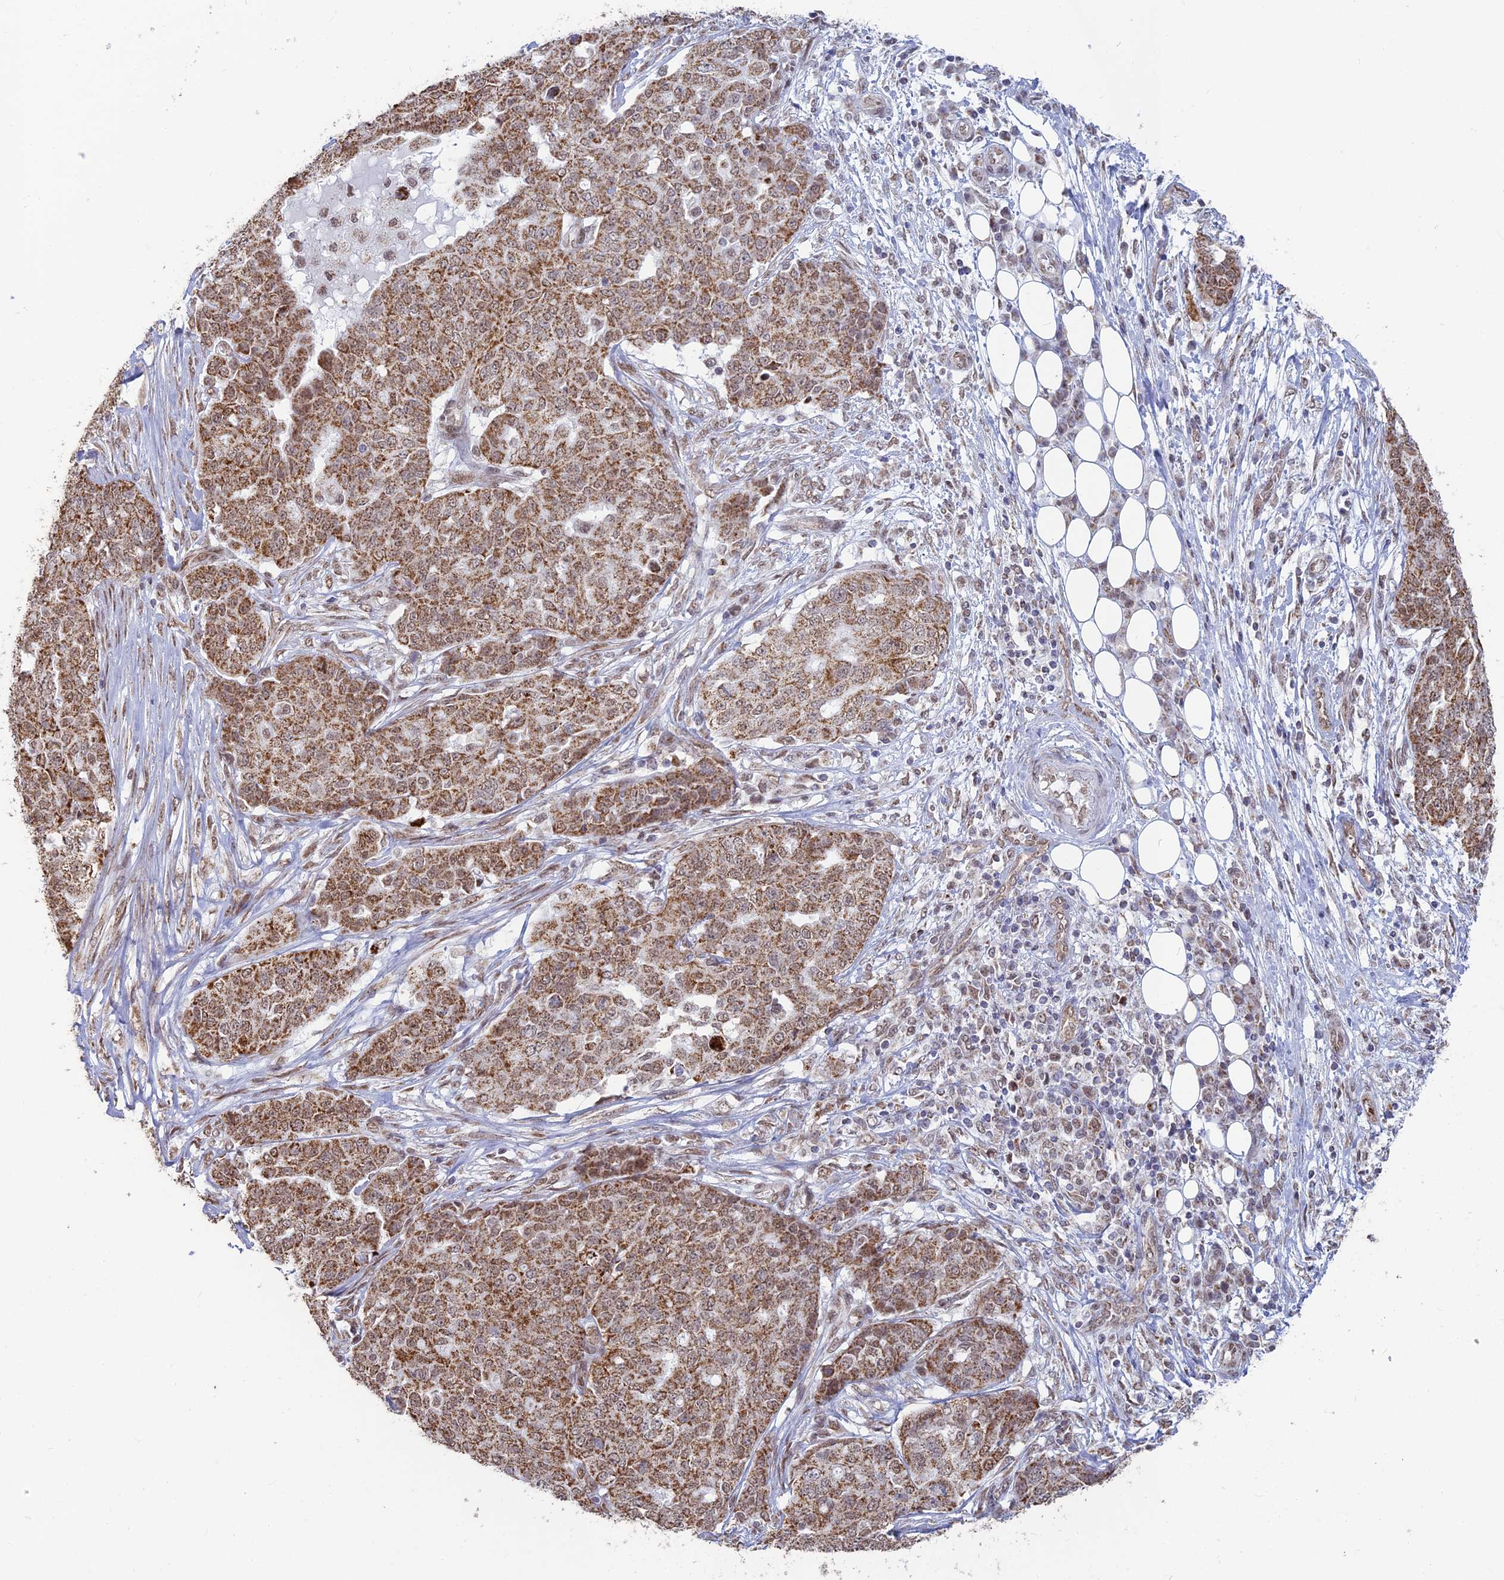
{"staining": {"intensity": "moderate", "quantity": ">75%", "location": "cytoplasmic/membranous"}, "tissue": "ovarian cancer", "cell_type": "Tumor cells", "image_type": "cancer", "snomed": [{"axis": "morphology", "description": "Cystadenocarcinoma, serous, NOS"}, {"axis": "topography", "description": "Soft tissue"}, {"axis": "topography", "description": "Ovary"}], "caption": "This is an image of immunohistochemistry staining of ovarian serous cystadenocarcinoma, which shows moderate positivity in the cytoplasmic/membranous of tumor cells.", "gene": "ARHGAP40", "patient": {"sex": "female", "age": 57}}